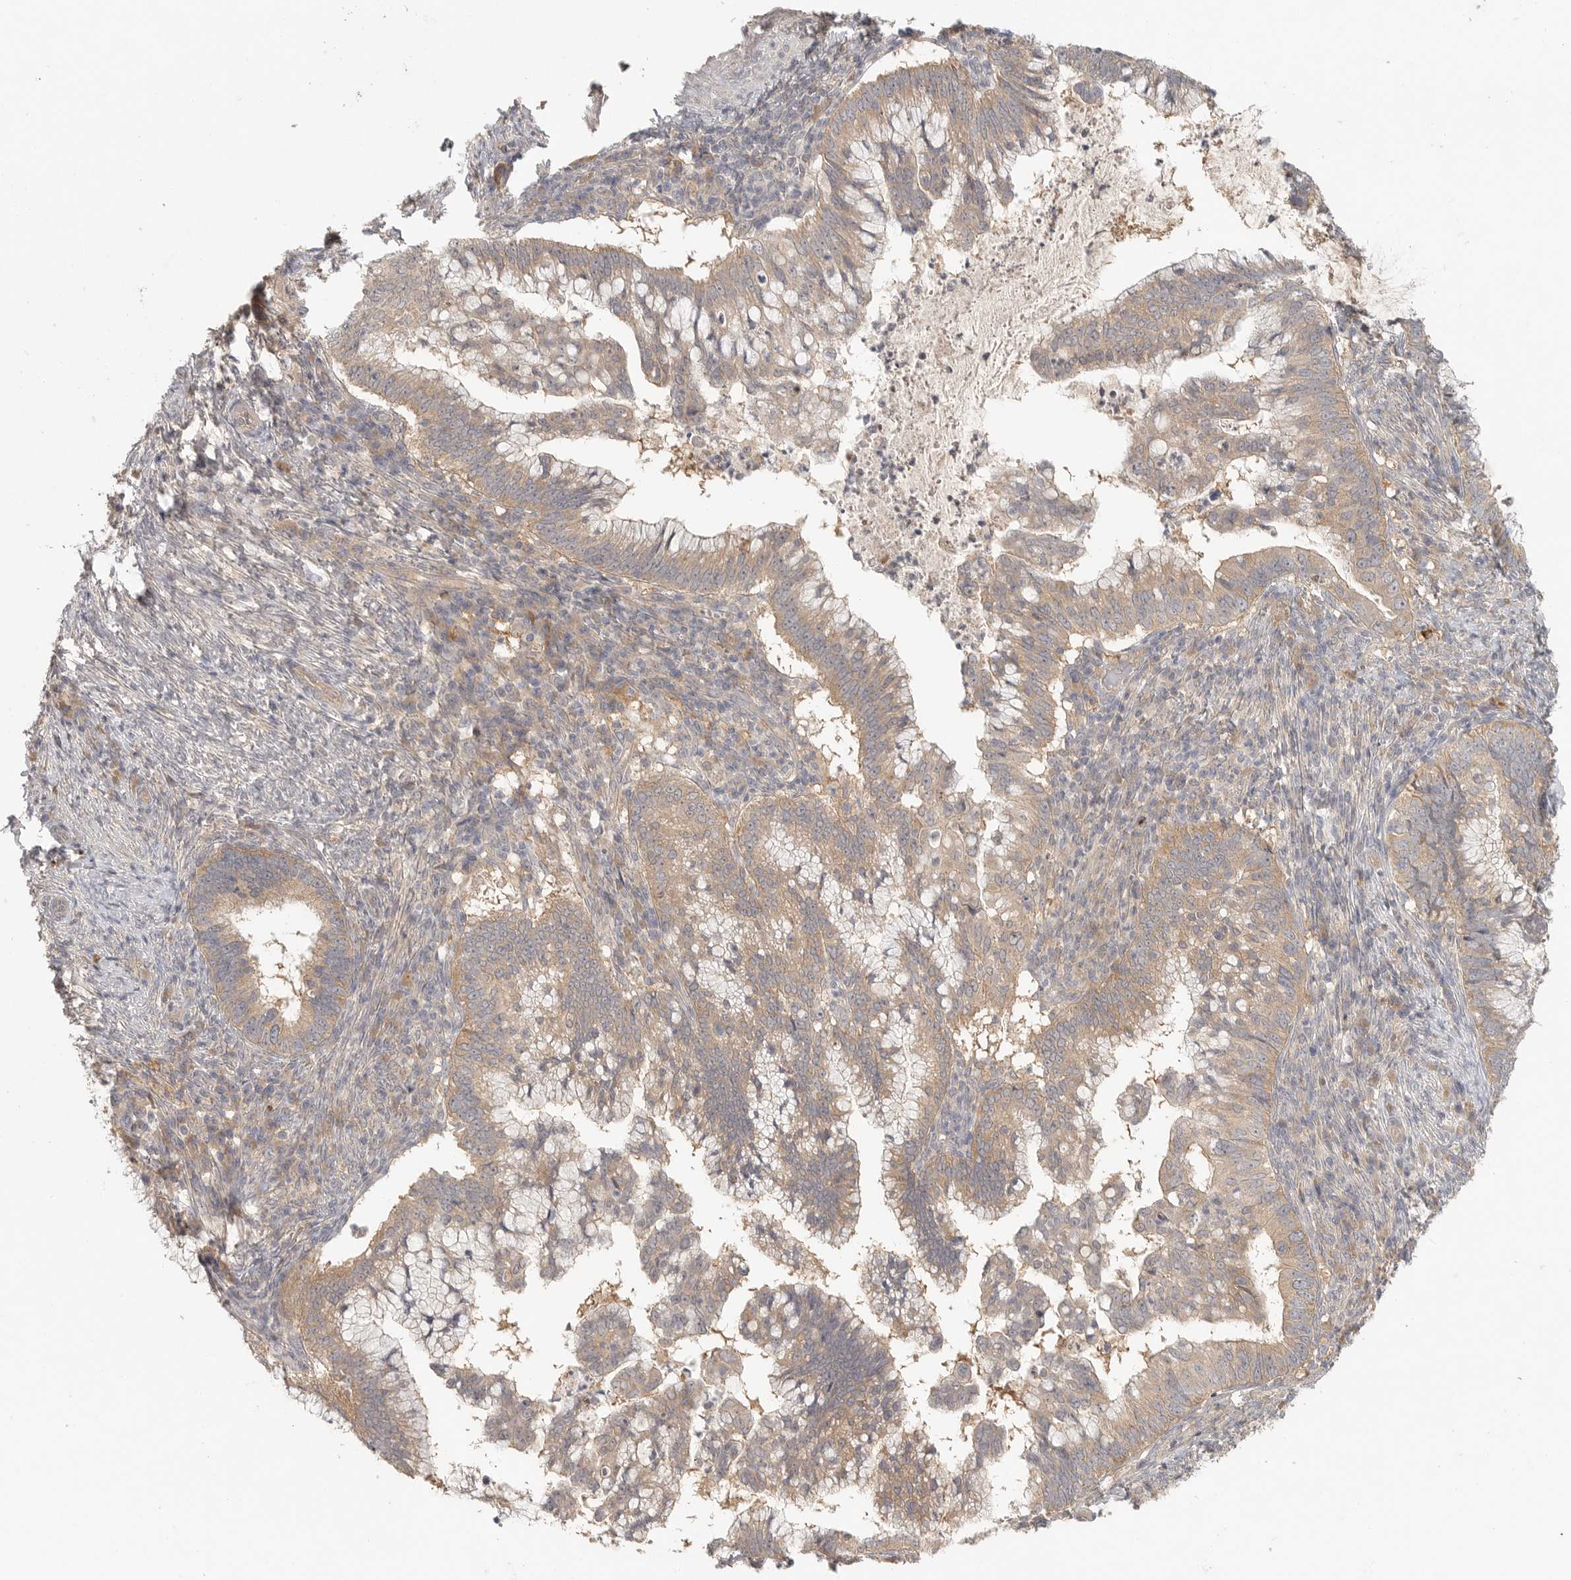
{"staining": {"intensity": "moderate", "quantity": ">75%", "location": "cytoplasmic/membranous"}, "tissue": "cervical cancer", "cell_type": "Tumor cells", "image_type": "cancer", "snomed": [{"axis": "morphology", "description": "Adenocarcinoma, NOS"}, {"axis": "topography", "description": "Cervix"}], "caption": "The image demonstrates immunohistochemical staining of cervical cancer. There is moderate cytoplasmic/membranous expression is present in about >75% of tumor cells. The staining was performed using DAB to visualize the protein expression in brown, while the nuclei were stained in blue with hematoxylin (Magnification: 20x).", "gene": "HDAC6", "patient": {"sex": "female", "age": 36}}